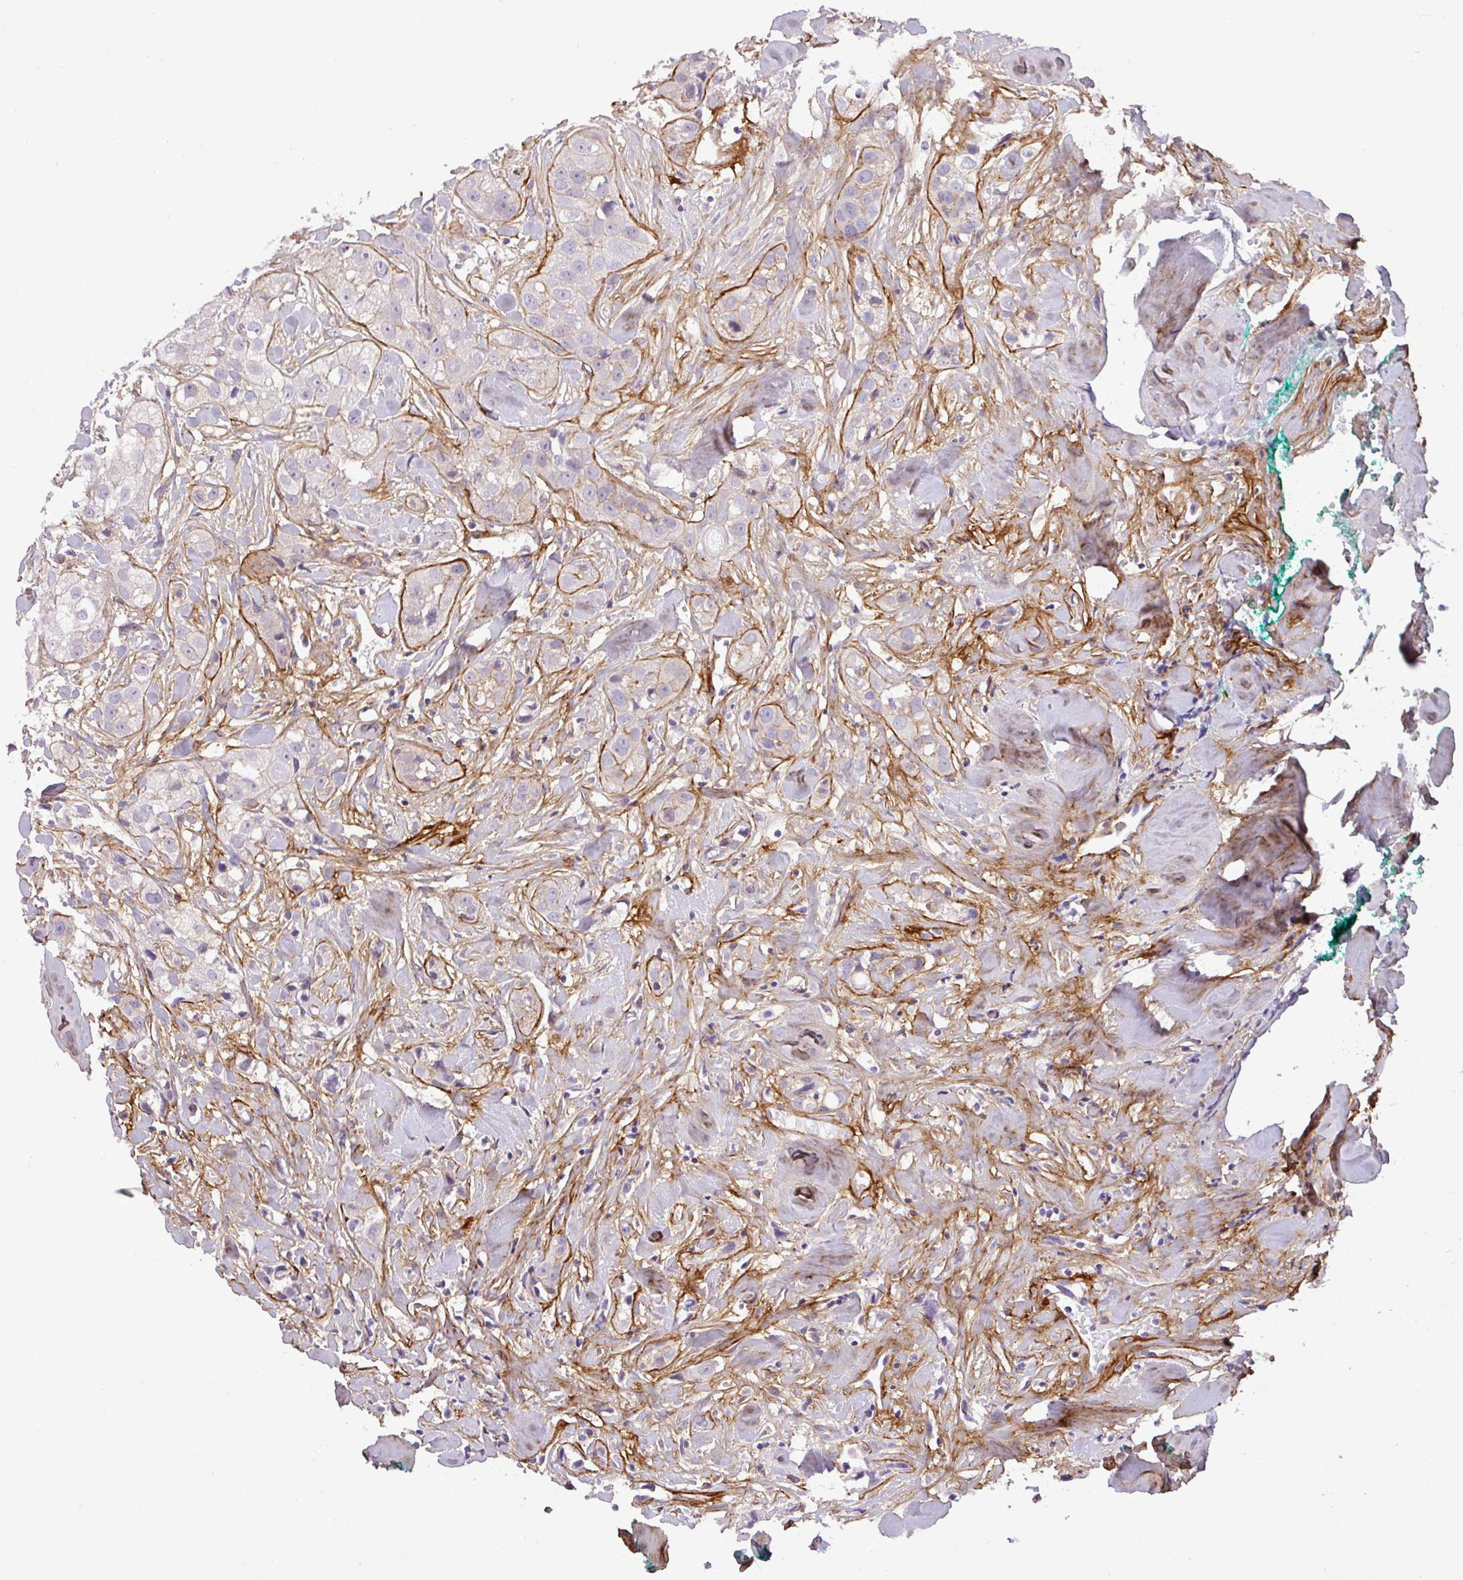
{"staining": {"intensity": "negative", "quantity": "none", "location": "none"}, "tissue": "head and neck cancer", "cell_type": "Tumor cells", "image_type": "cancer", "snomed": [{"axis": "morphology", "description": "Normal tissue, NOS"}, {"axis": "morphology", "description": "Squamous cell carcinoma, NOS"}, {"axis": "topography", "description": "Skeletal muscle"}, {"axis": "topography", "description": "Head-Neck"}], "caption": "Head and neck cancer was stained to show a protein in brown. There is no significant positivity in tumor cells. (Immunohistochemistry (ihc), brightfield microscopy, high magnification).", "gene": "PARD6G", "patient": {"sex": "male", "age": 51}}